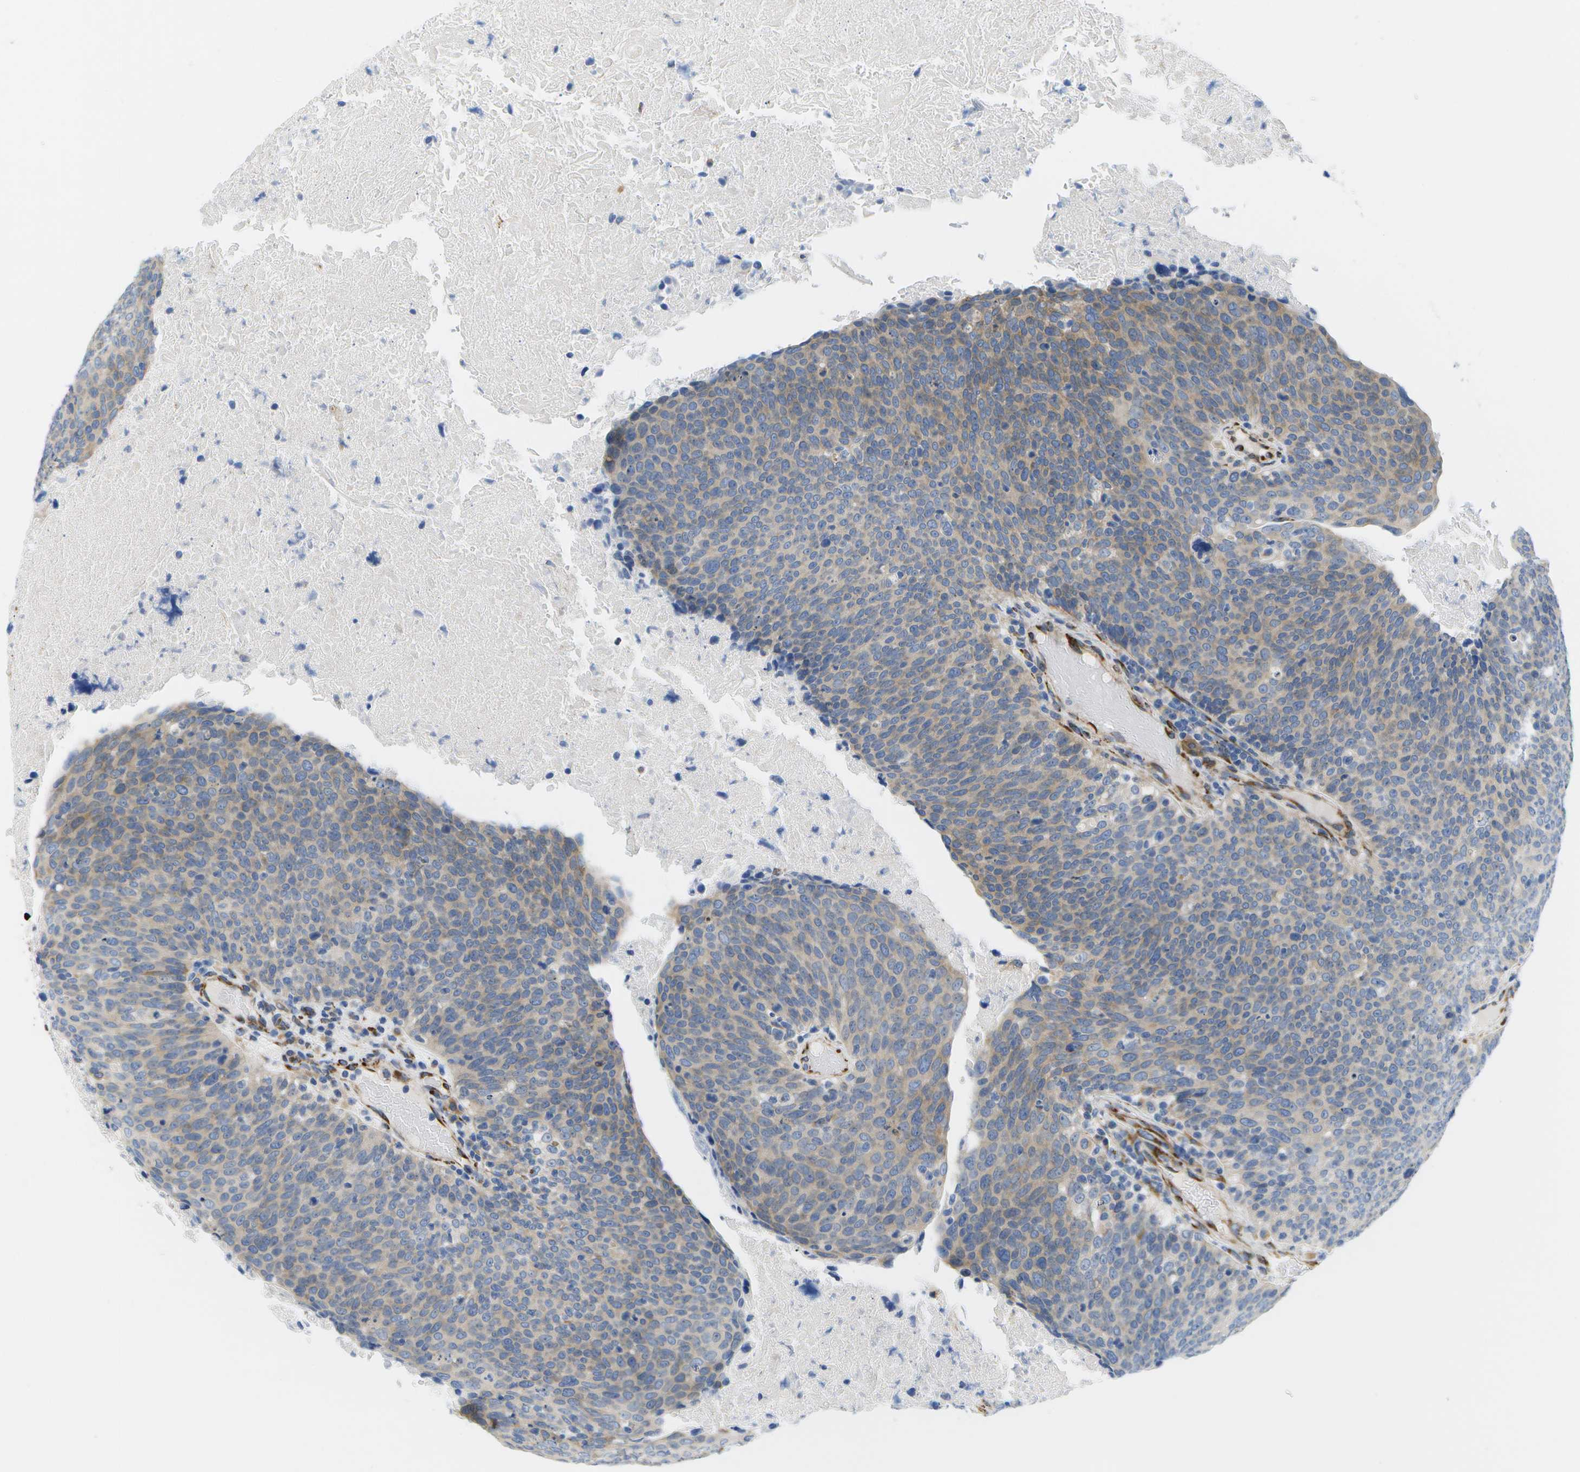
{"staining": {"intensity": "weak", "quantity": "25%-75%", "location": "cytoplasmic/membranous"}, "tissue": "head and neck cancer", "cell_type": "Tumor cells", "image_type": "cancer", "snomed": [{"axis": "morphology", "description": "Squamous cell carcinoma, NOS"}, {"axis": "morphology", "description": "Squamous cell carcinoma, metastatic, NOS"}, {"axis": "topography", "description": "Lymph node"}, {"axis": "topography", "description": "Head-Neck"}], "caption": "Tumor cells reveal low levels of weak cytoplasmic/membranous positivity in approximately 25%-75% of cells in human head and neck cancer.", "gene": "ZDHHC17", "patient": {"sex": "male", "age": 62}}